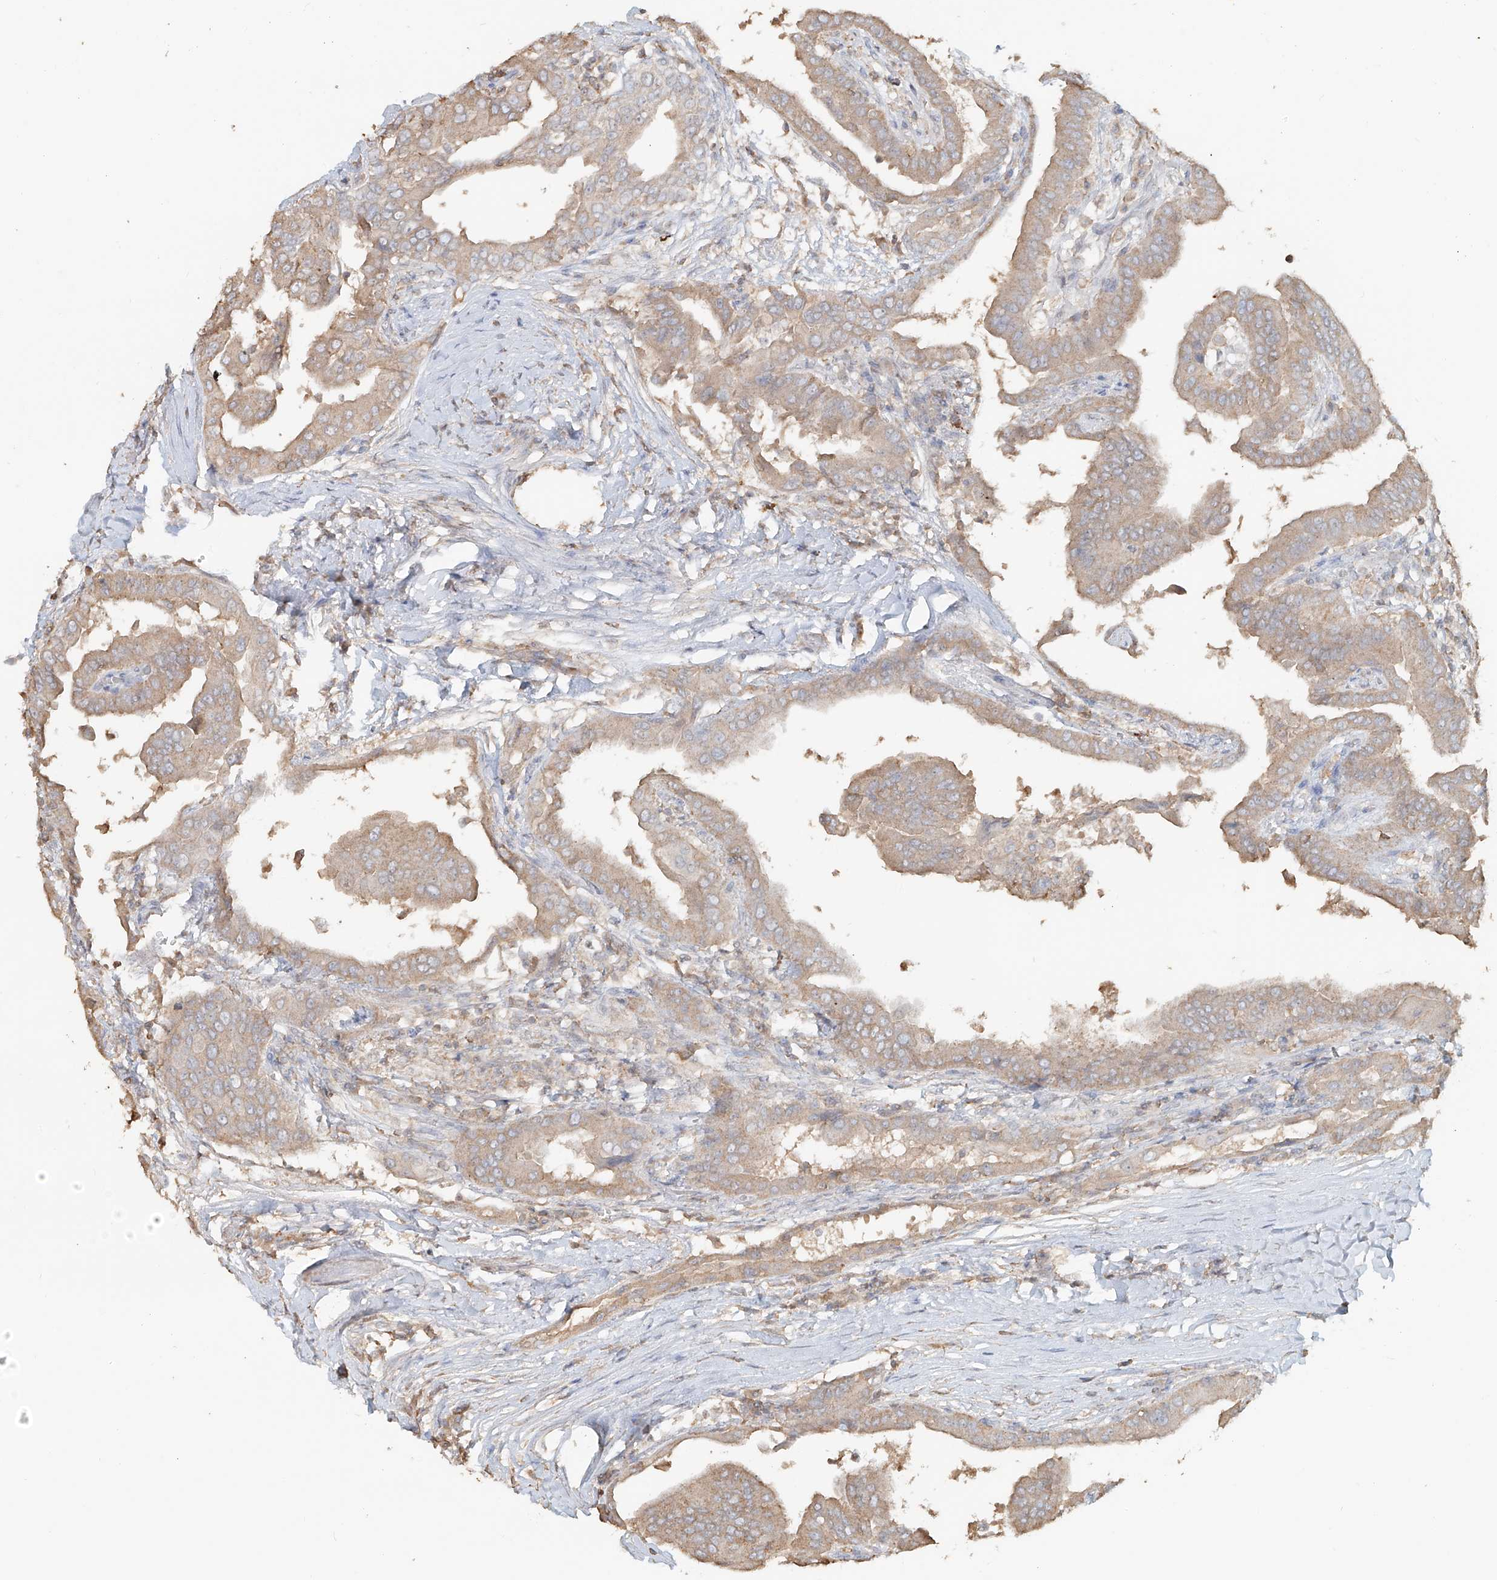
{"staining": {"intensity": "weak", "quantity": "25%-75%", "location": "cytoplasmic/membranous"}, "tissue": "thyroid cancer", "cell_type": "Tumor cells", "image_type": "cancer", "snomed": [{"axis": "morphology", "description": "Papillary adenocarcinoma, NOS"}, {"axis": "topography", "description": "Thyroid gland"}], "caption": "An IHC image of neoplastic tissue is shown. Protein staining in brown labels weak cytoplasmic/membranous positivity in papillary adenocarcinoma (thyroid) within tumor cells.", "gene": "NPHS1", "patient": {"sex": "male", "age": 33}}